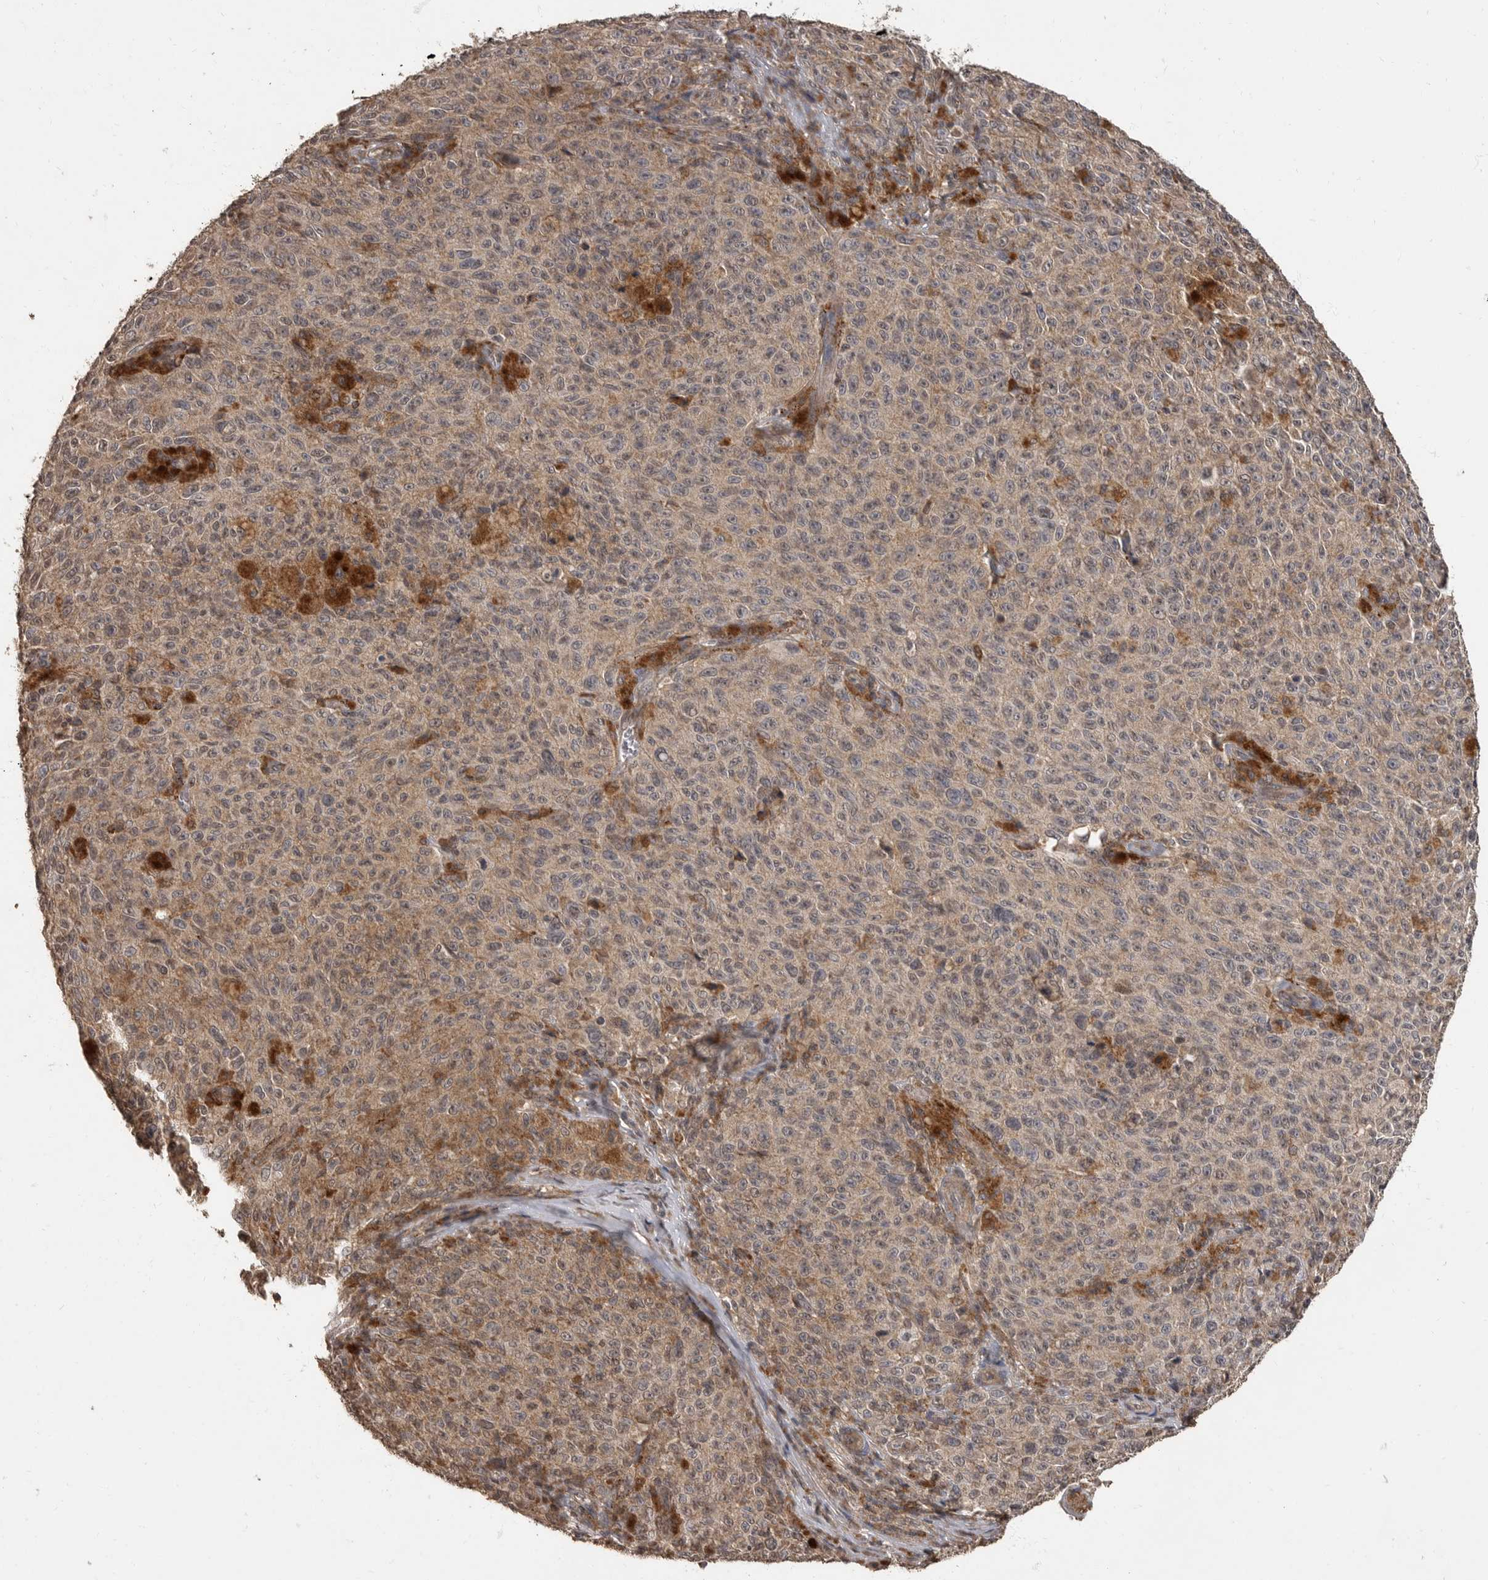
{"staining": {"intensity": "weak", "quantity": ">75%", "location": "cytoplasmic/membranous"}, "tissue": "melanoma", "cell_type": "Tumor cells", "image_type": "cancer", "snomed": [{"axis": "morphology", "description": "Malignant melanoma, NOS"}, {"axis": "topography", "description": "Skin"}], "caption": "Immunohistochemical staining of human malignant melanoma demonstrates low levels of weak cytoplasmic/membranous staining in about >75% of tumor cells. Nuclei are stained in blue.", "gene": "MAFG", "patient": {"sex": "female", "age": 82}}